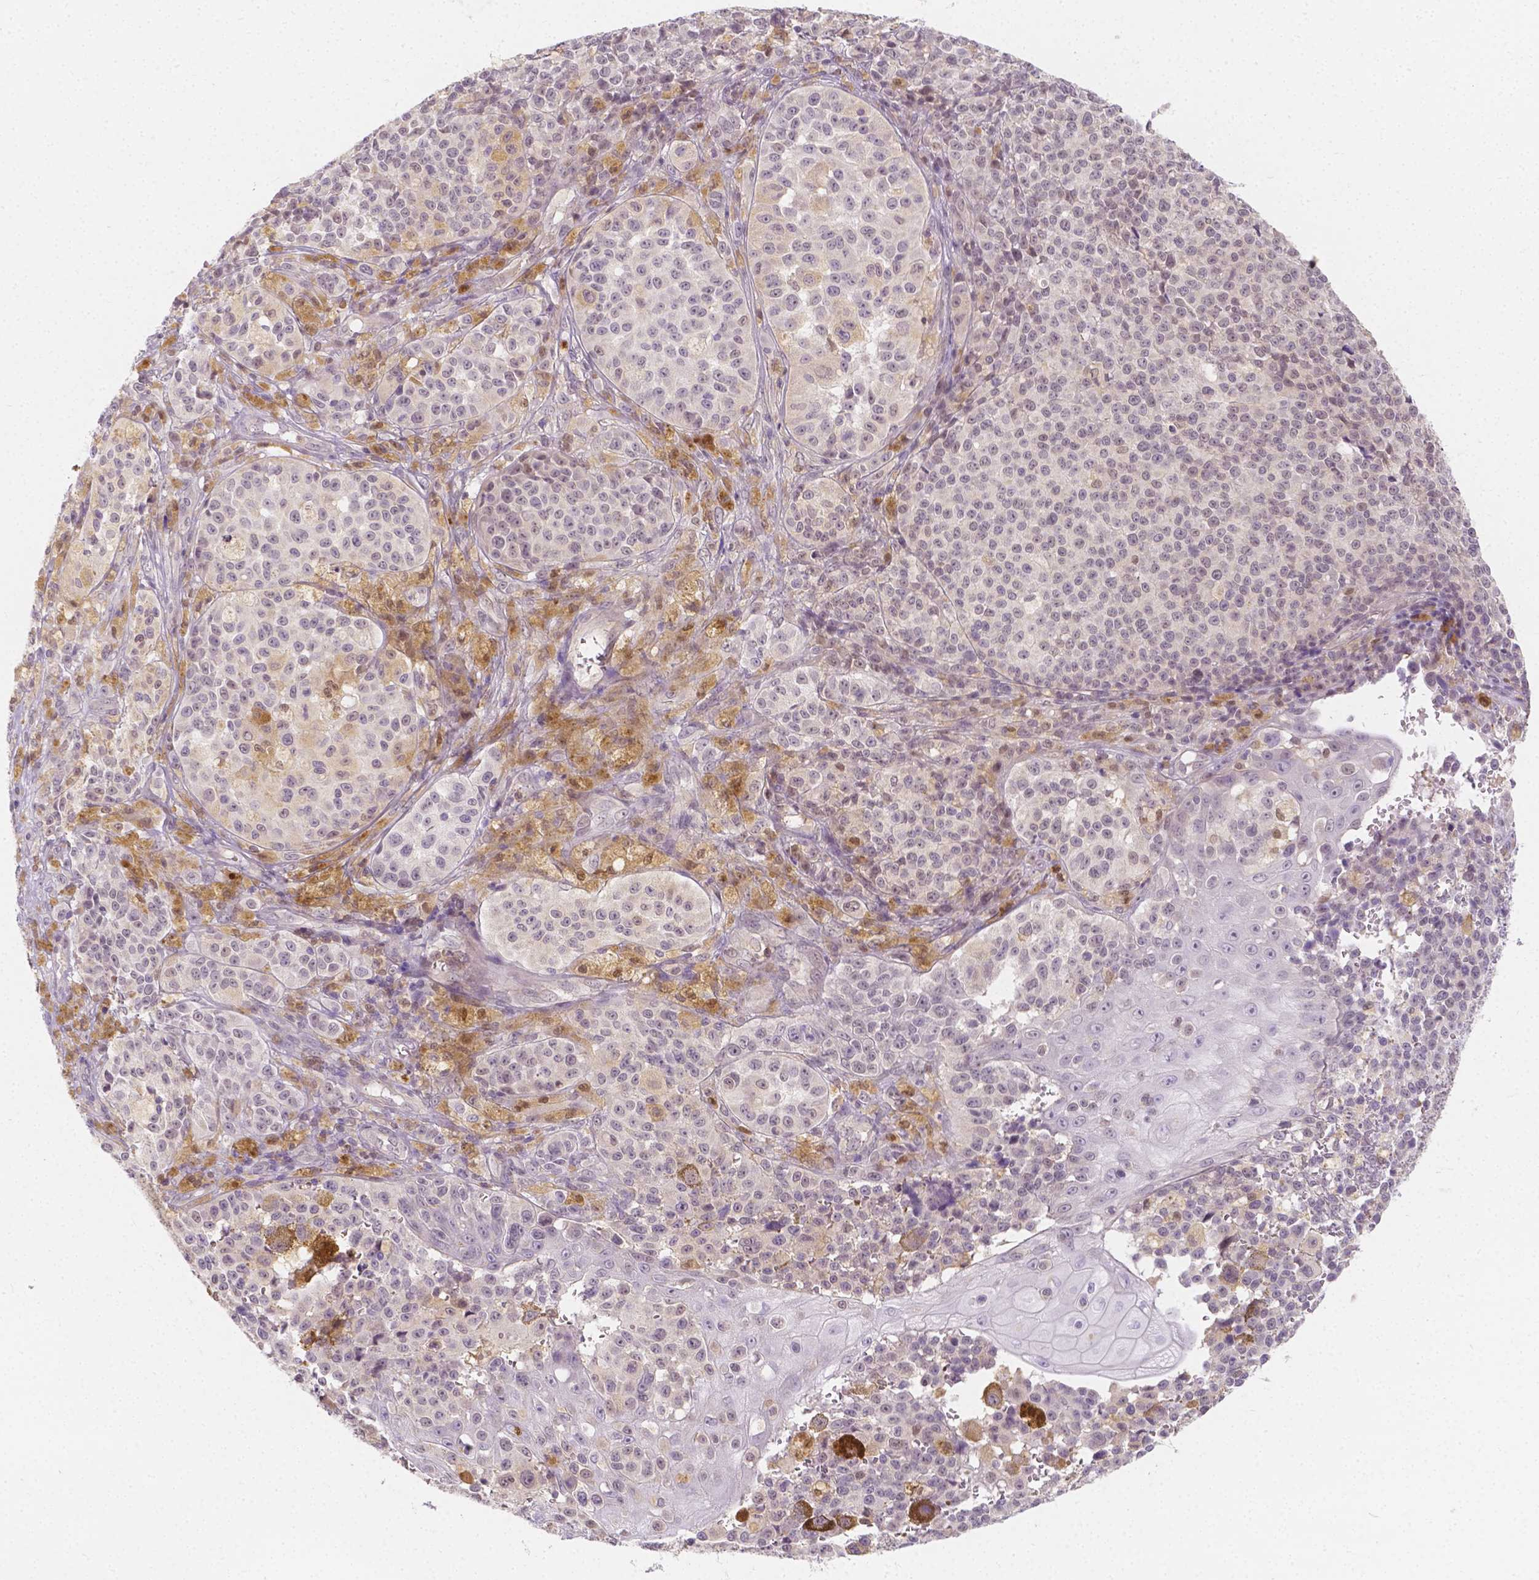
{"staining": {"intensity": "negative", "quantity": "none", "location": "none"}, "tissue": "melanoma", "cell_type": "Tumor cells", "image_type": "cancer", "snomed": [{"axis": "morphology", "description": "Malignant melanoma, NOS"}, {"axis": "topography", "description": "Skin"}], "caption": "Human melanoma stained for a protein using IHC demonstrates no expression in tumor cells.", "gene": "SGTB", "patient": {"sex": "female", "age": 58}}